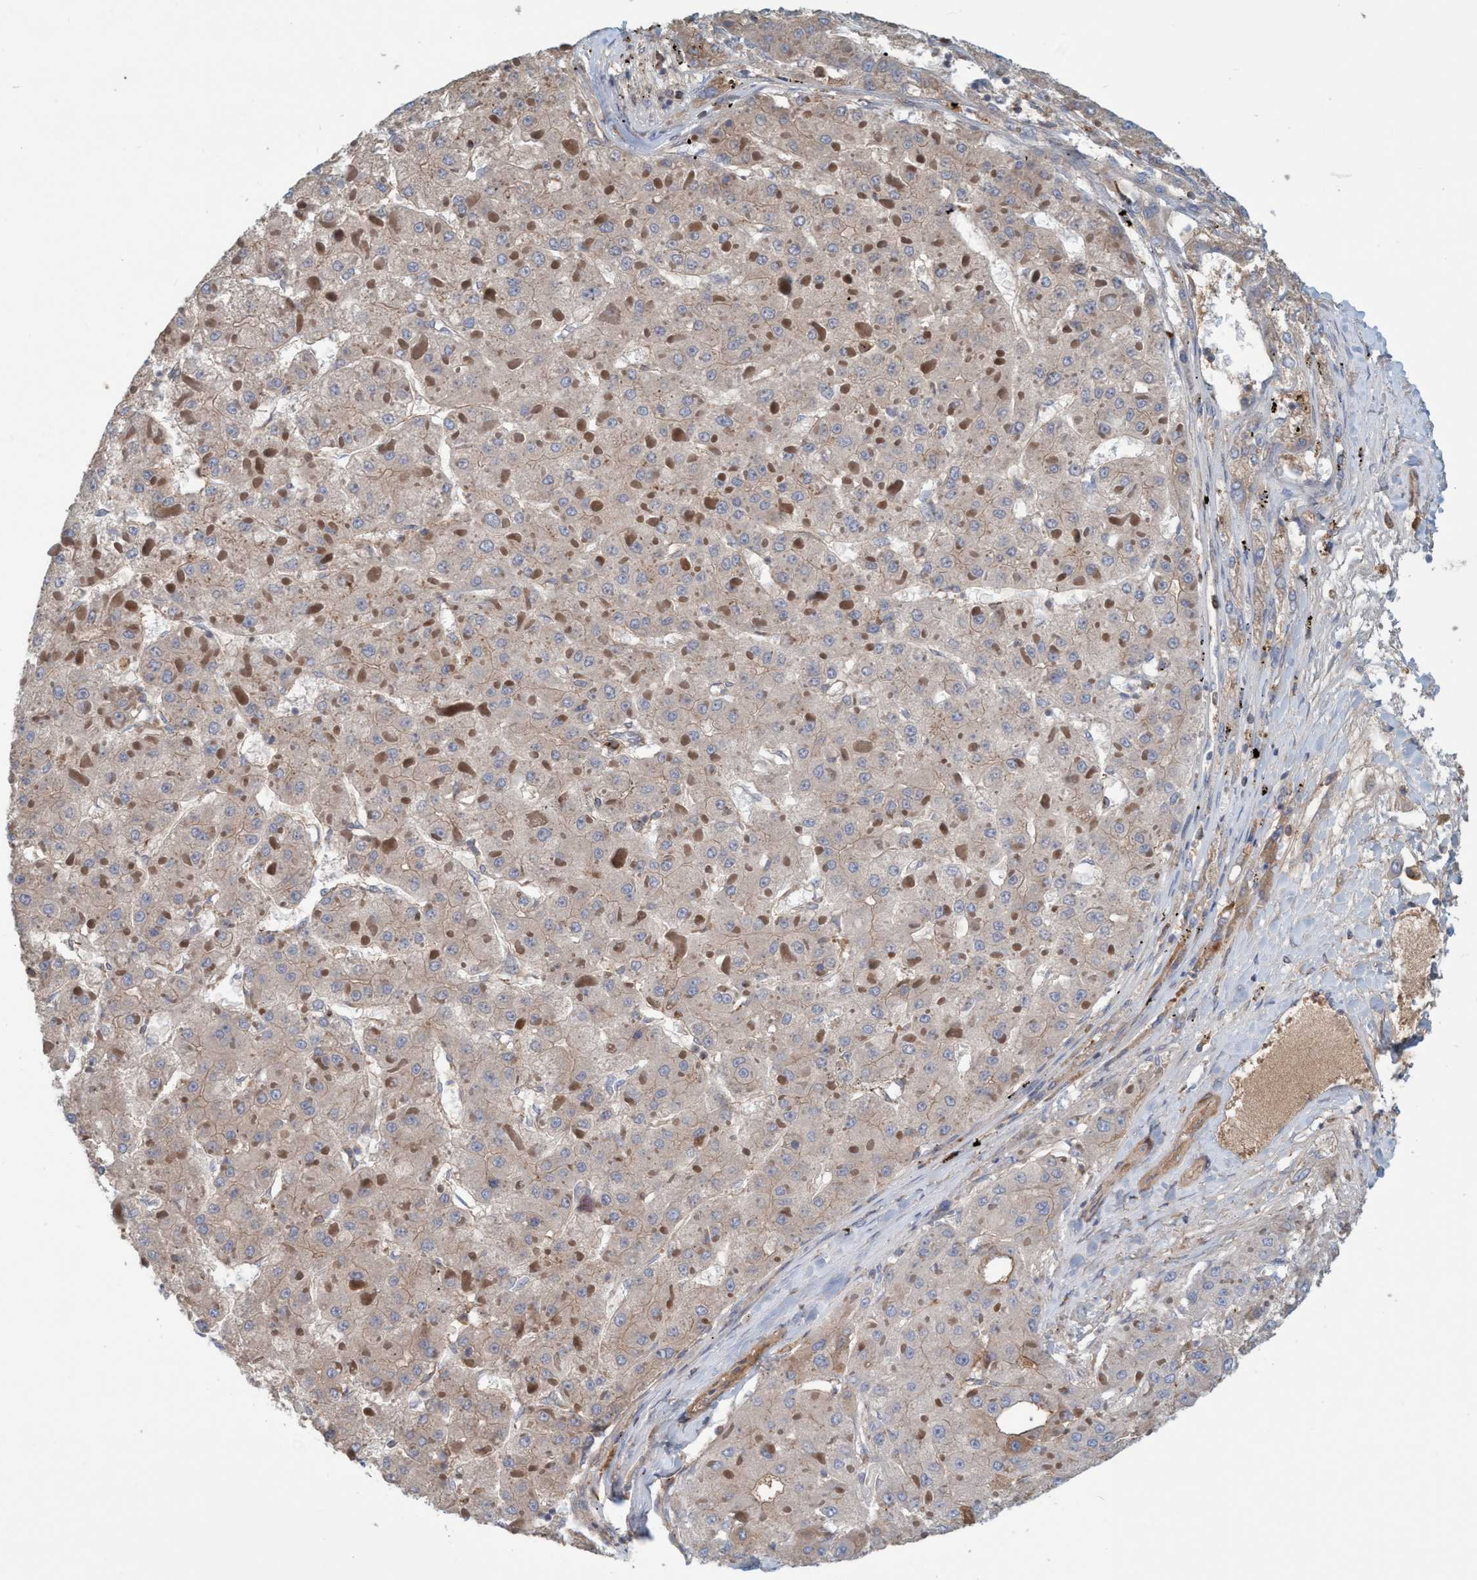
{"staining": {"intensity": "weak", "quantity": ">75%", "location": "cytoplasmic/membranous"}, "tissue": "liver cancer", "cell_type": "Tumor cells", "image_type": "cancer", "snomed": [{"axis": "morphology", "description": "Carcinoma, Hepatocellular, NOS"}, {"axis": "topography", "description": "Liver"}], "caption": "Approximately >75% of tumor cells in human liver cancer show weak cytoplasmic/membranous protein positivity as visualized by brown immunohistochemical staining.", "gene": "SPECC1", "patient": {"sex": "female", "age": 73}}